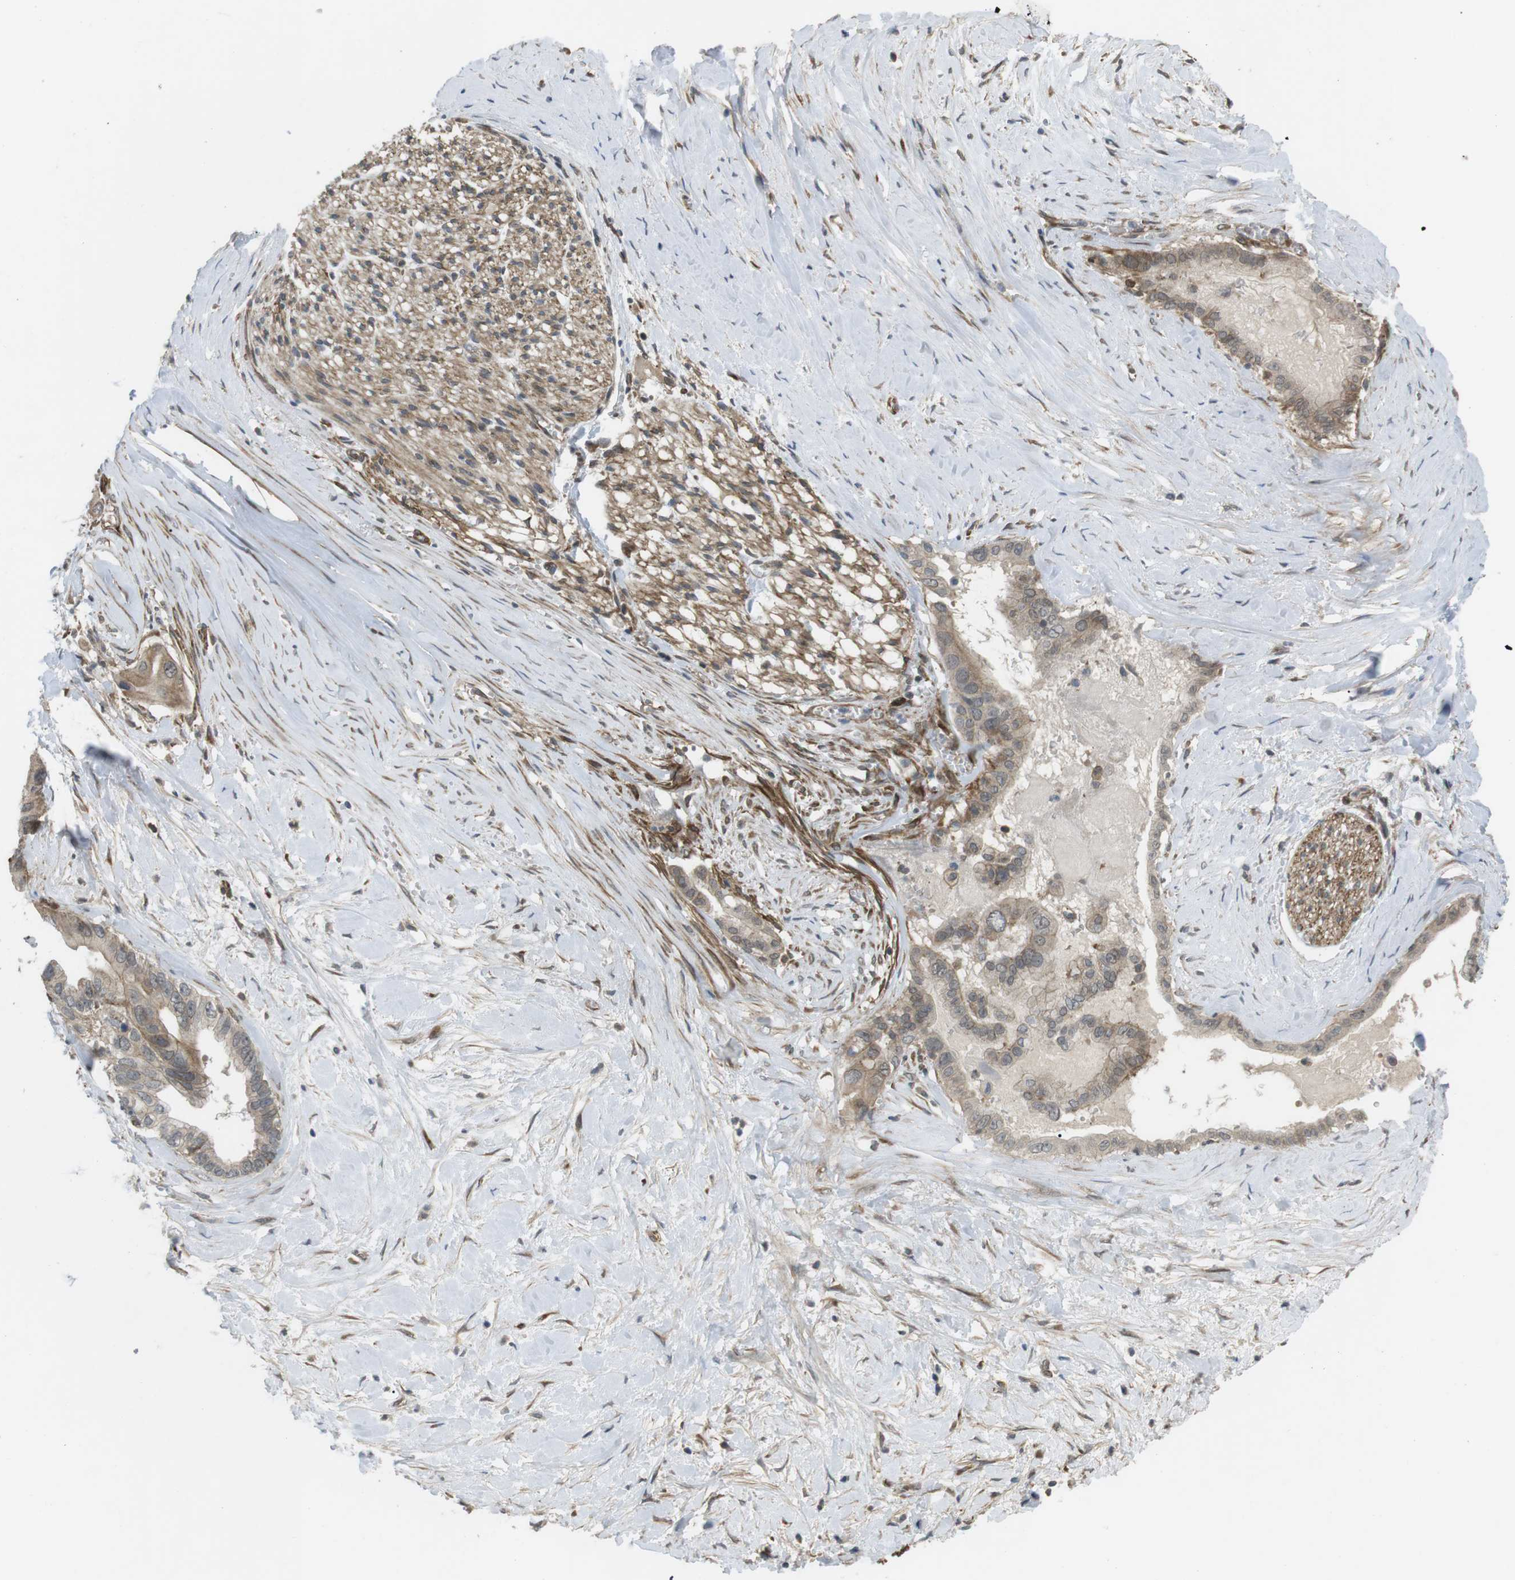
{"staining": {"intensity": "weak", "quantity": "25%-75%", "location": "cytoplasmic/membranous"}, "tissue": "pancreatic cancer", "cell_type": "Tumor cells", "image_type": "cancer", "snomed": [{"axis": "morphology", "description": "Adenocarcinoma, NOS"}, {"axis": "topography", "description": "Pancreas"}], "caption": "Immunohistochemistry (IHC) of human pancreatic cancer demonstrates low levels of weak cytoplasmic/membranous expression in about 25%-75% of tumor cells.", "gene": "KANK2", "patient": {"sex": "male", "age": 55}}